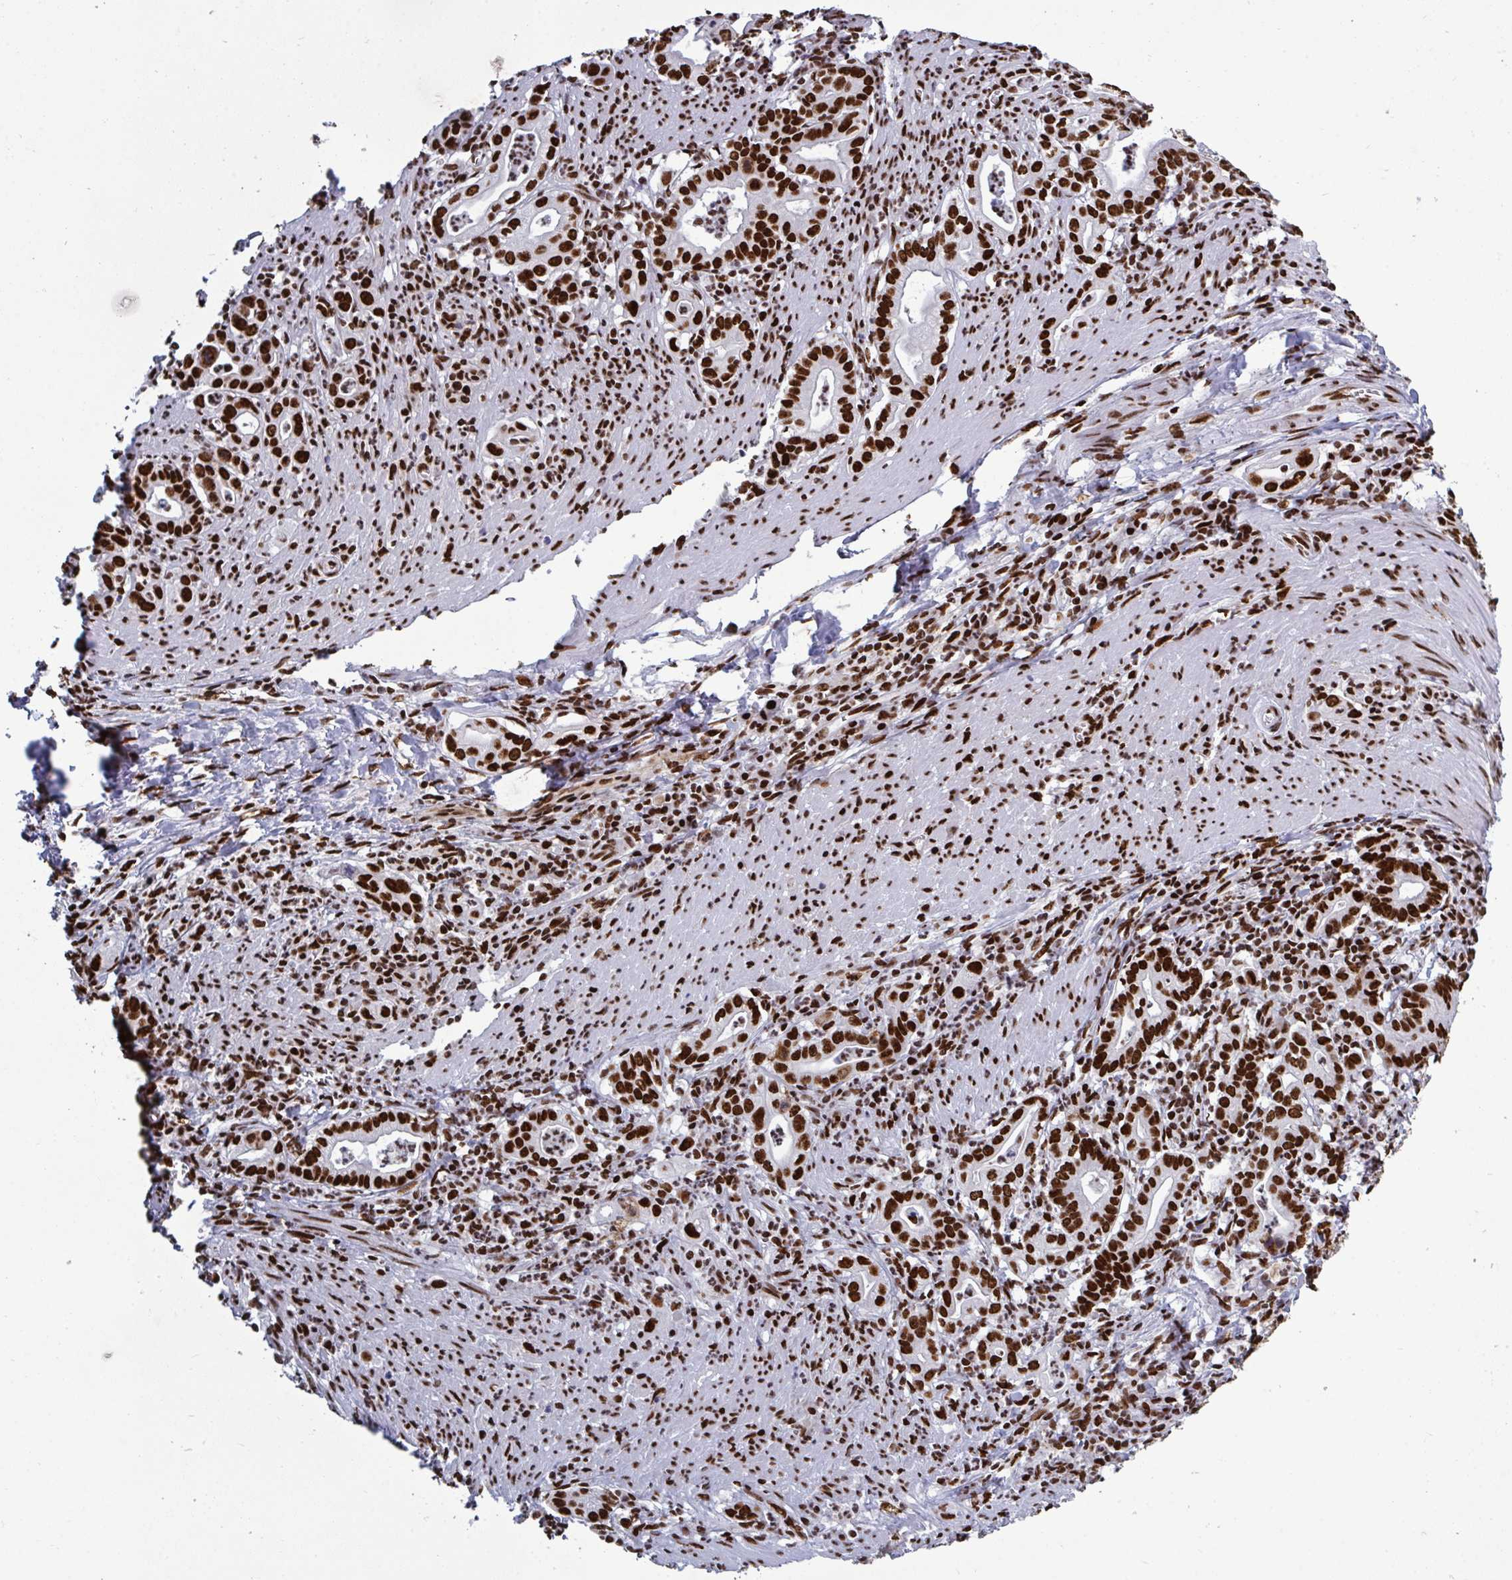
{"staining": {"intensity": "strong", "quantity": ">75%", "location": "nuclear"}, "tissue": "stomach cancer", "cell_type": "Tumor cells", "image_type": "cancer", "snomed": [{"axis": "morphology", "description": "Adenocarcinoma, NOS"}, {"axis": "topography", "description": "Stomach, upper"}], "caption": "About >75% of tumor cells in human stomach adenocarcinoma display strong nuclear protein expression as visualized by brown immunohistochemical staining.", "gene": "ZNF607", "patient": {"sex": "female", "age": 79}}